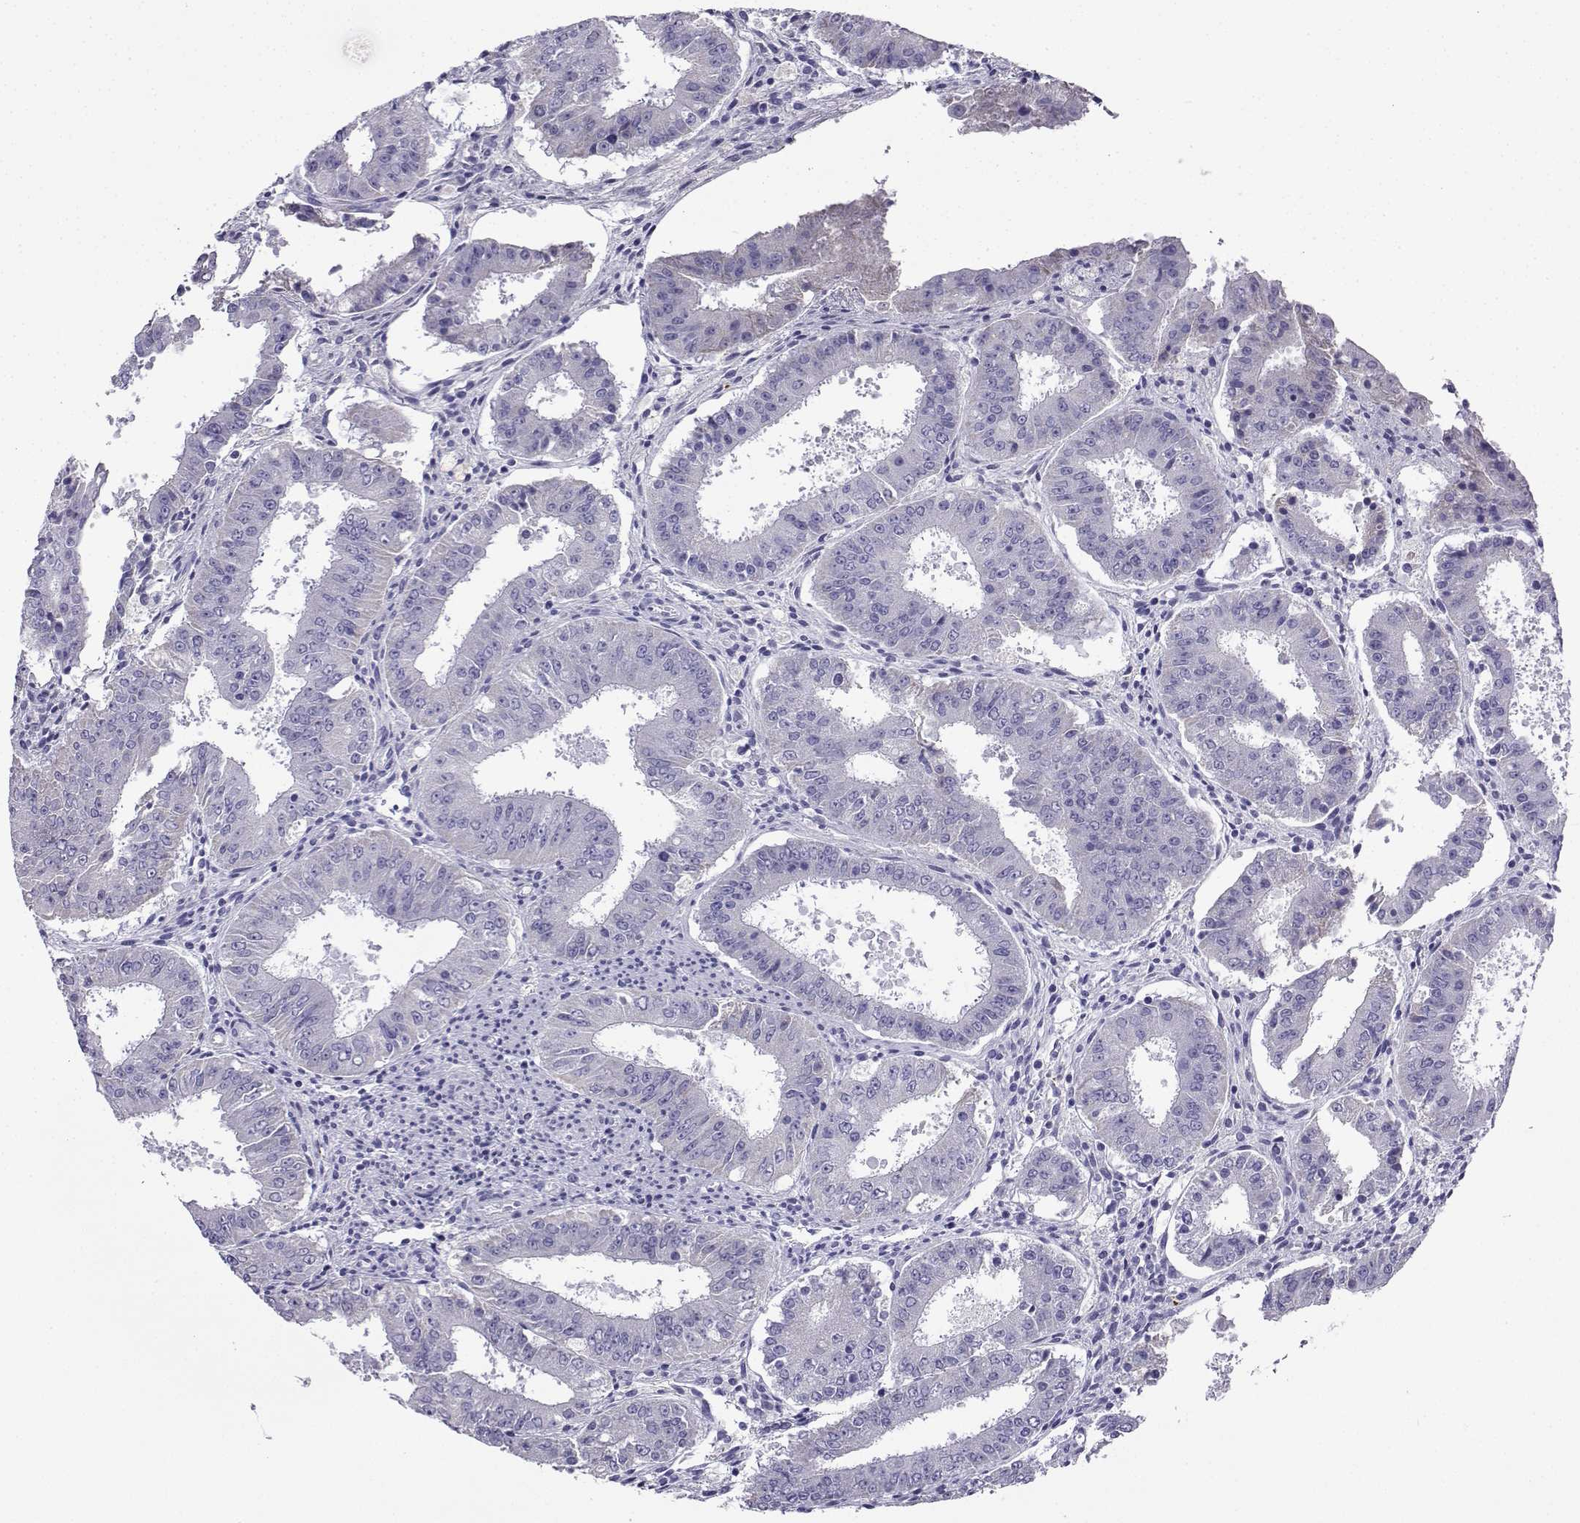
{"staining": {"intensity": "negative", "quantity": "none", "location": "none"}, "tissue": "ovarian cancer", "cell_type": "Tumor cells", "image_type": "cancer", "snomed": [{"axis": "morphology", "description": "Carcinoma, endometroid"}, {"axis": "topography", "description": "Ovary"}], "caption": "A micrograph of ovarian endometroid carcinoma stained for a protein demonstrates no brown staining in tumor cells.", "gene": "LINGO1", "patient": {"sex": "female", "age": 42}}